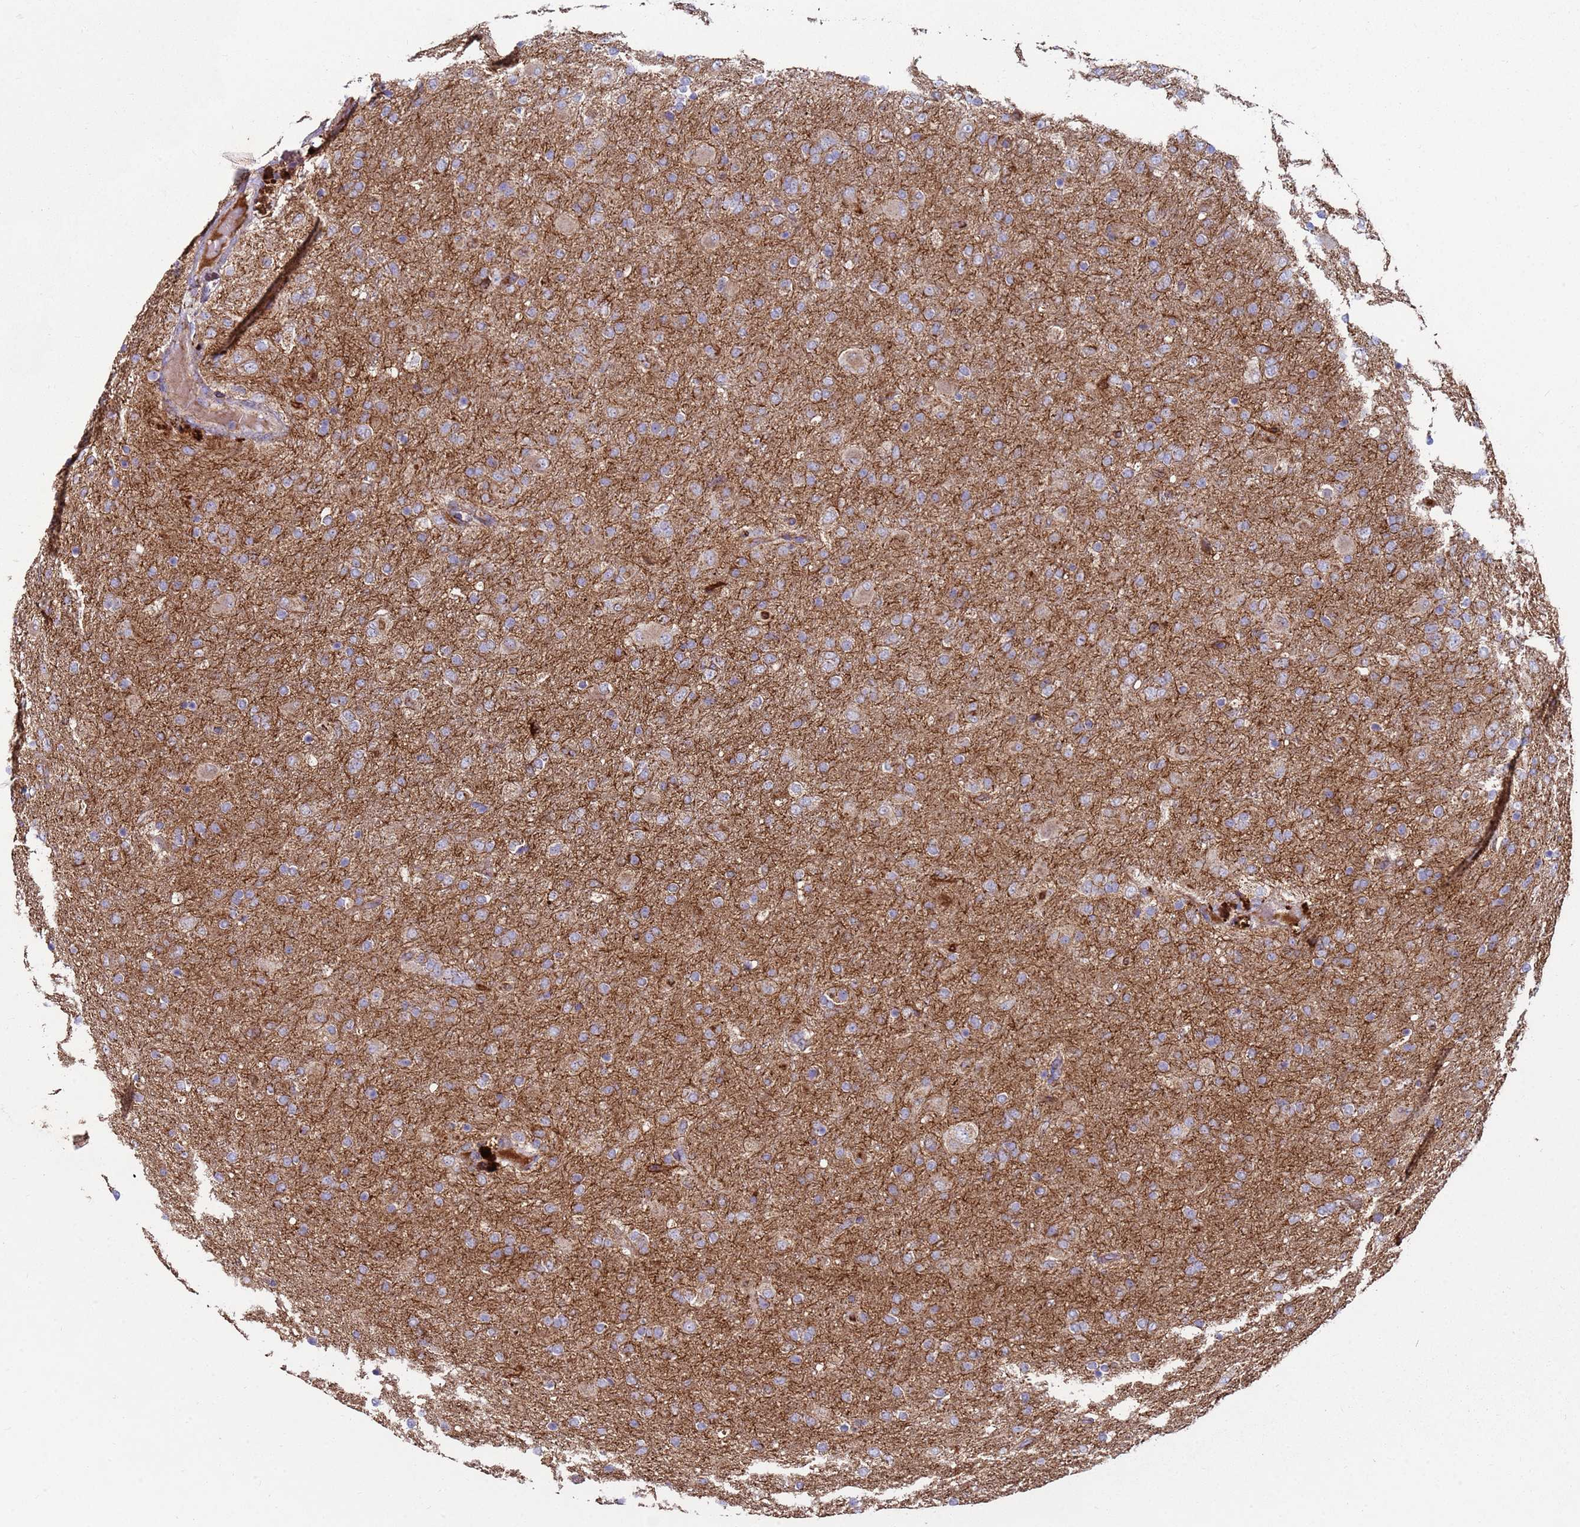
{"staining": {"intensity": "weak", "quantity": ">75%", "location": "cytoplasmic/membranous"}, "tissue": "glioma", "cell_type": "Tumor cells", "image_type": "cancer", "snomed": [{"axis": "morphology", "description": "Glioma, malignant, Low grade"}, {"axis": "topography", "description": "Brain"}], "caption": "IHC histopathology image of human glioma stained for a protein (brown), which shows low levels of weak cytoplasmic/membranous positivity in approximately >75% of tumor cells.", "gene": "FBXO33", "patient": {"sex": "male", "age": 65}}